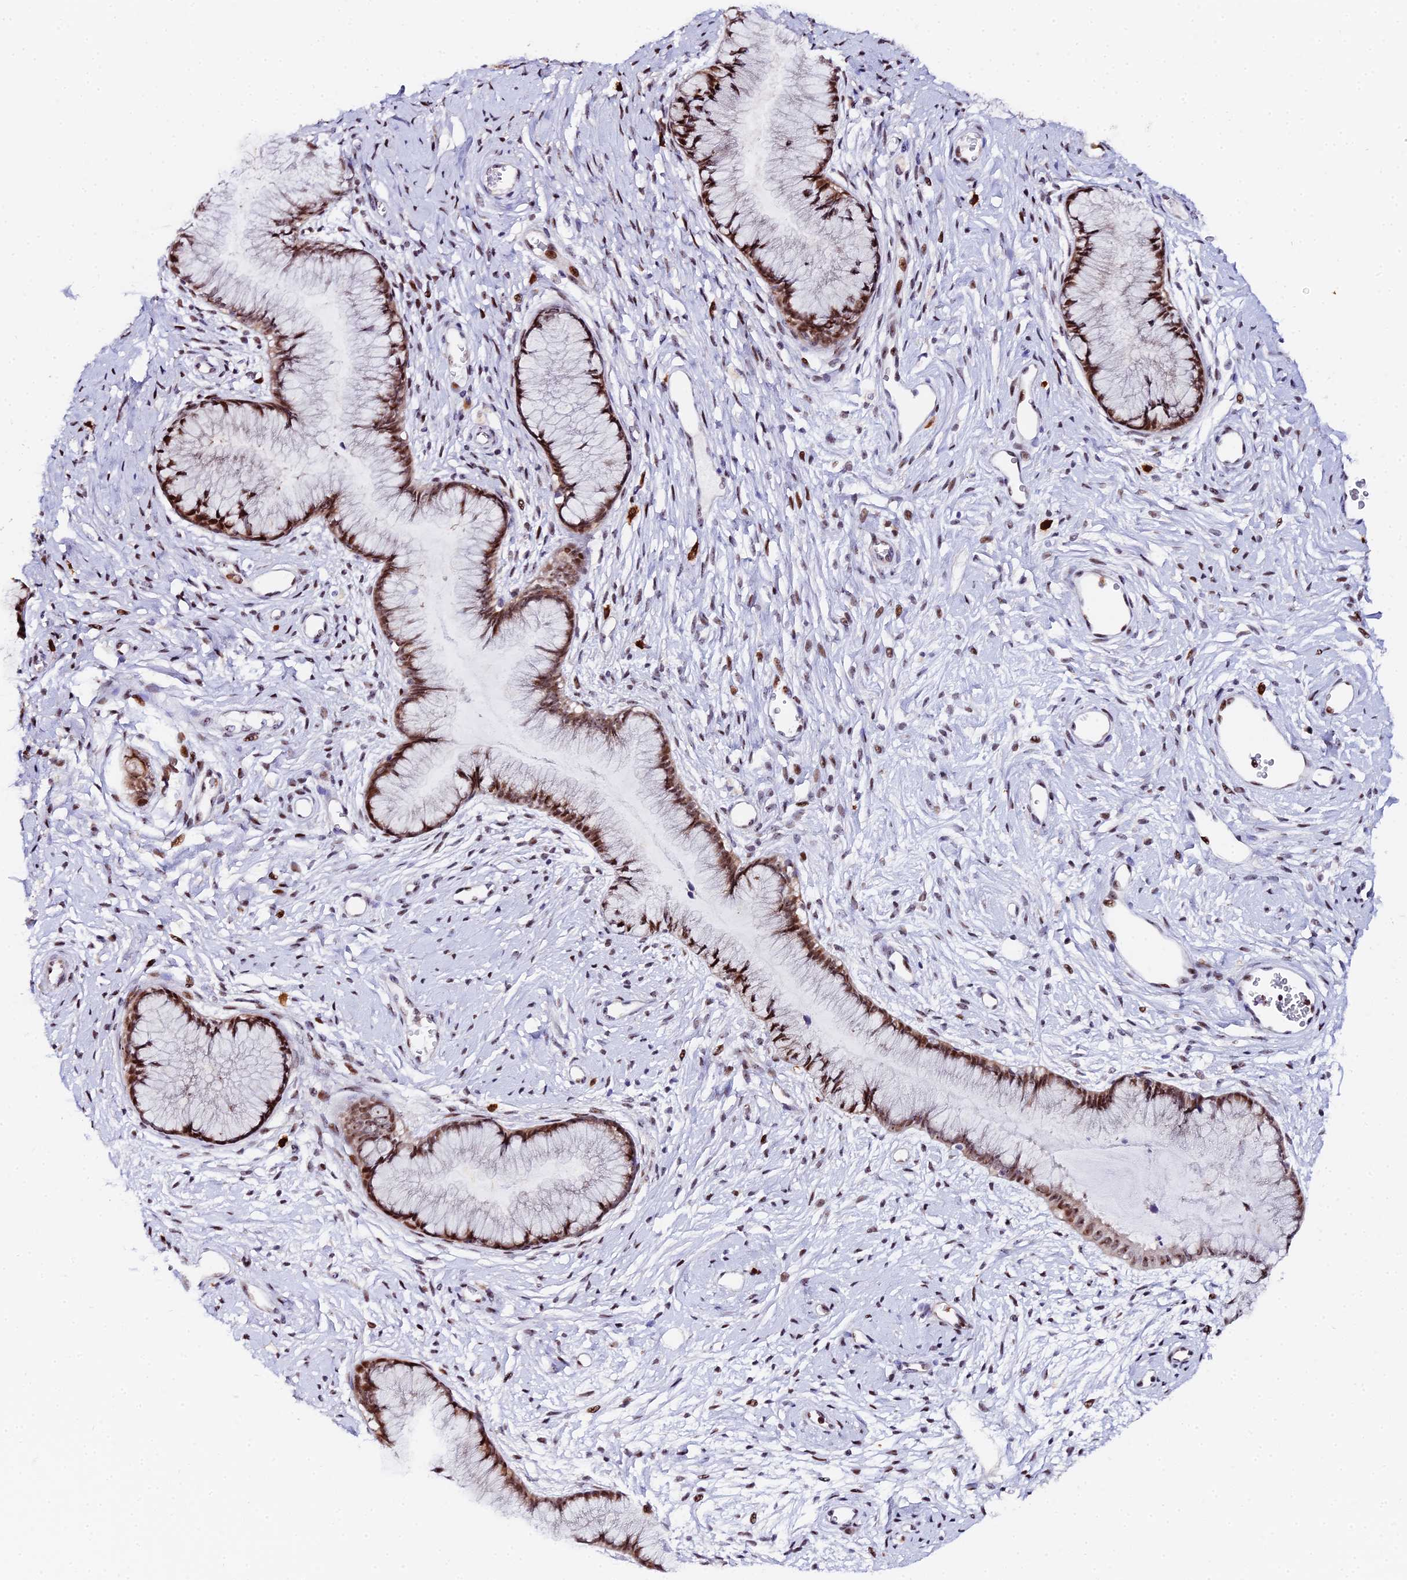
{"staining": {"intensity": "strong", "quantity": ">75%", "location": "nuclear"}, "tissue": "cervix", "cell_type": "Glandular cells", "image_type": "normal", "snomed": [{"axis": "morphology", "description": "Normal tissue, NOS"}, {"axis": "topography", "description": "Cervix"}], "caption": "This is a histology image of IHC staining of unremarkable cervix, which shows strong staining in the nuclear of glandular cells.", "gene": "TIFA", "patient": {"sex": "female", "age": 42}}